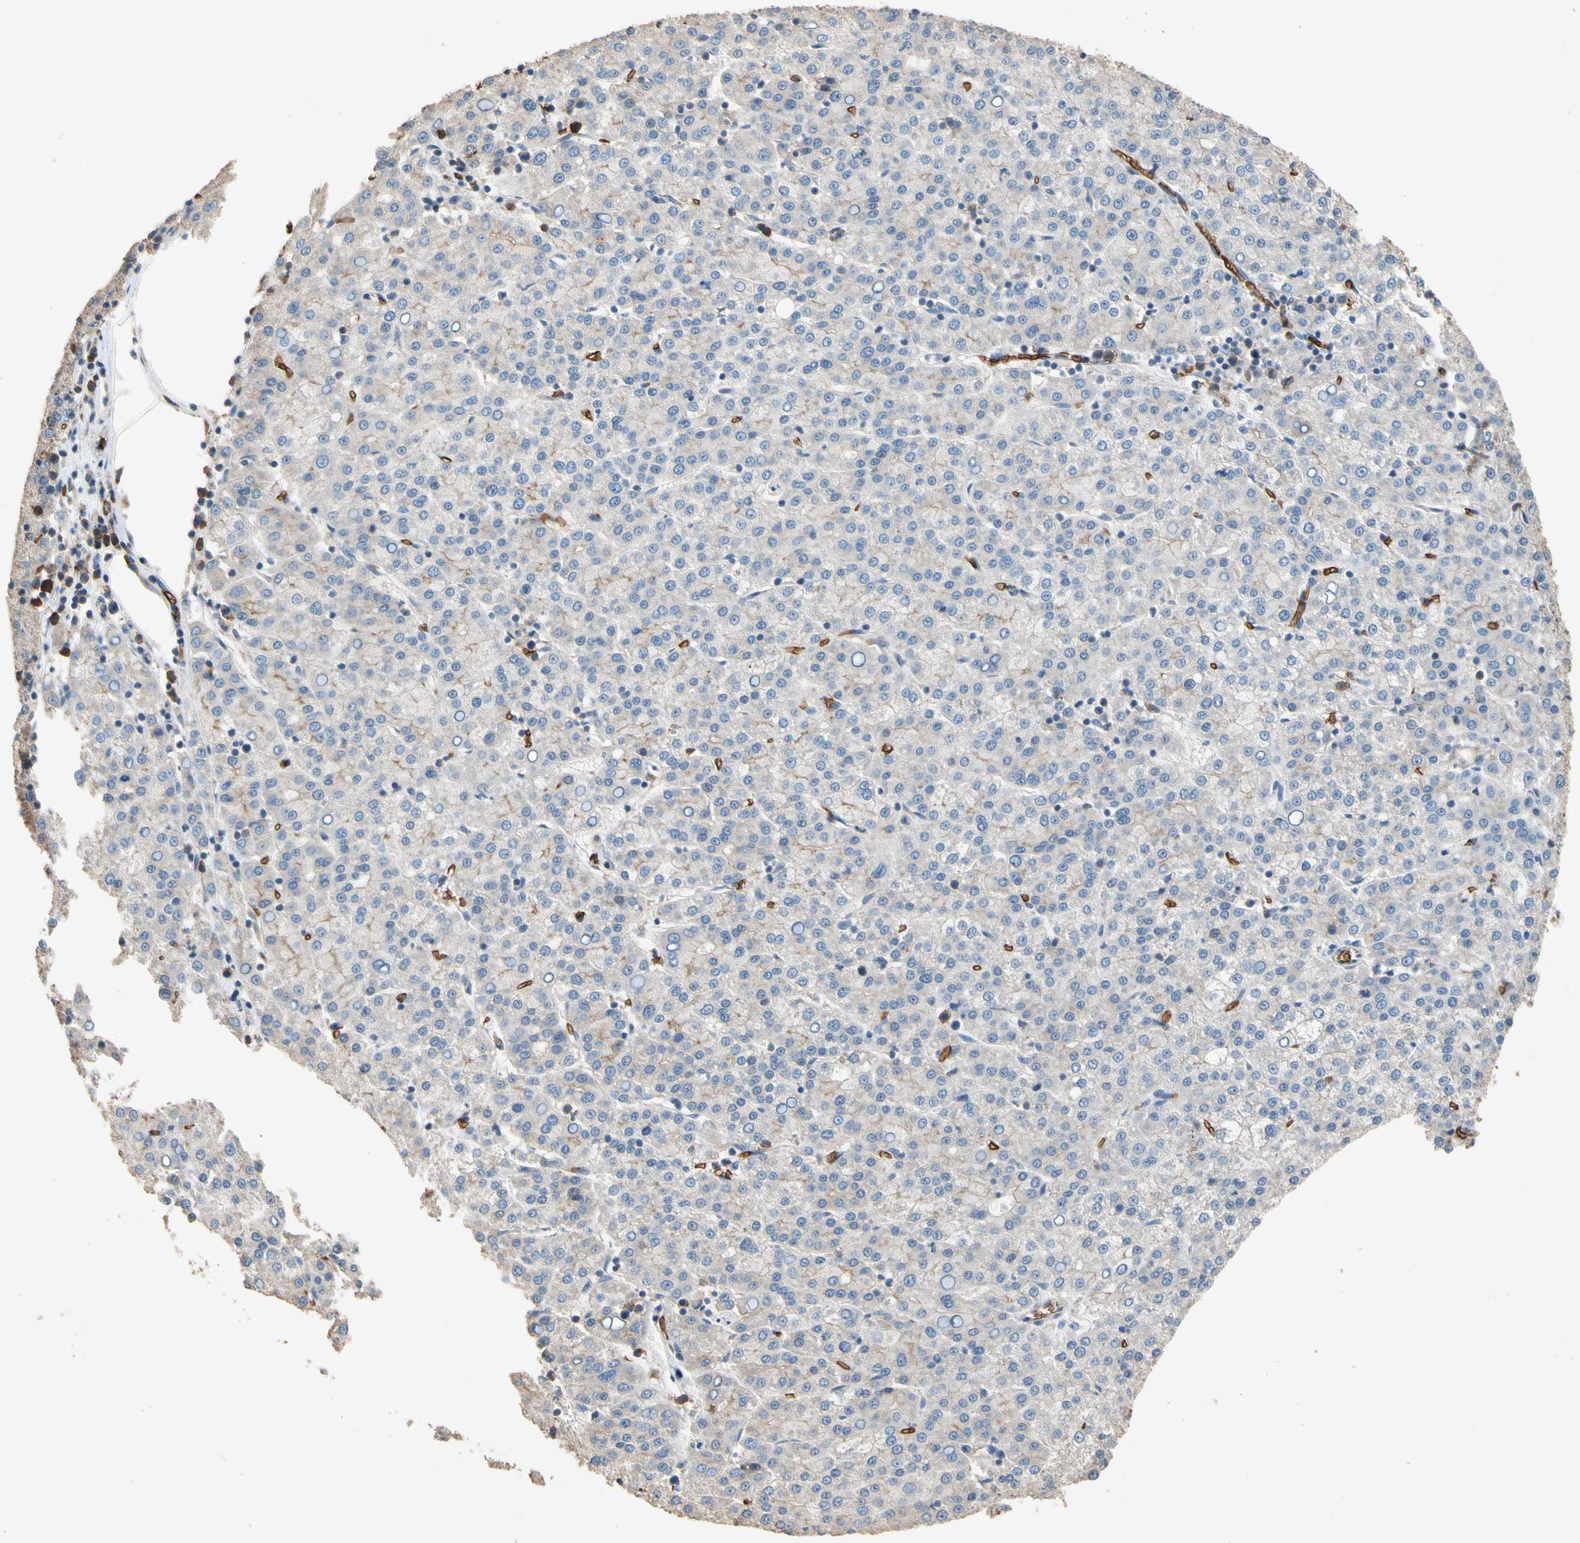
{"staining": {"intensity": "negative", "quantity": "none", "location": "none"}, "tissue": "liver cancer", "cell_type": "Tumor cells", "image_type": "cancer", "snomed": [{"axis": "morphology", "description": "Carcinoma, Hepatocellular, NOS"}, {"axis": "topography", "description": "Liver"}], "caption": "A micrograph of human hepatocellular carcinoma (liver) is negative for staining in tumor cells.", "gene": "RIOK2", "patient": {"sex": "female", "age": 58}}